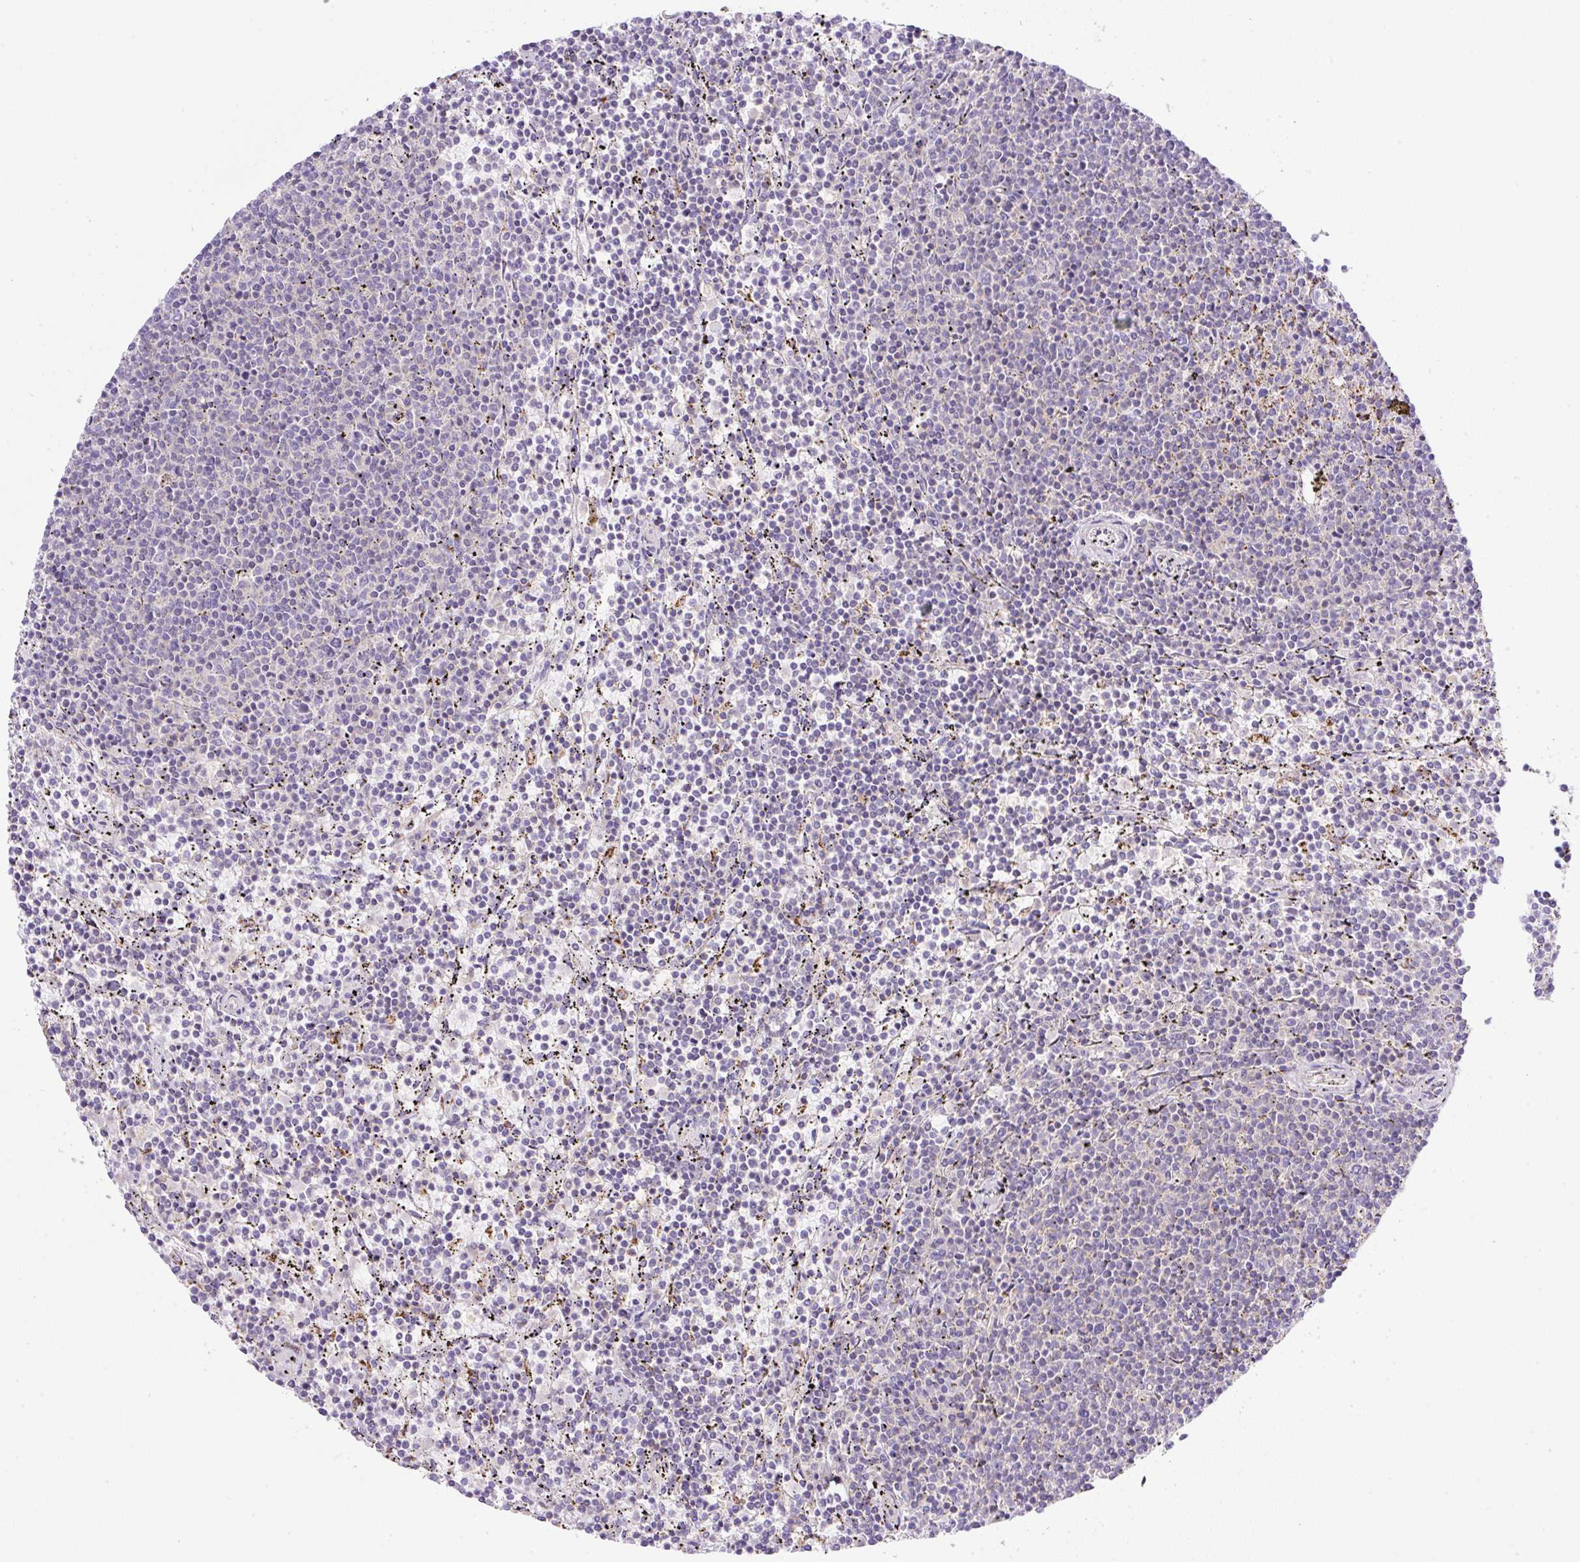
{"staining": {"intensity": "negative", "quantity": "none", "location": "none"}, "tissue": "lymphoma", "cell_type": "Tumor cells", "image_type": "cancer", "snomed": [{"axis": "morphology", "description": "Malignant lymphoma, non-Hodgkin's type, Low grade"}, {"axis": "topography", "description": "Spleen"}], "caption": "IHC photomicrograph of lymphoma stained for a protein (brown), which reveals no expression in tumor cells.", "gene": "NF1", "patient": {"sex": "female", "age": 50}}